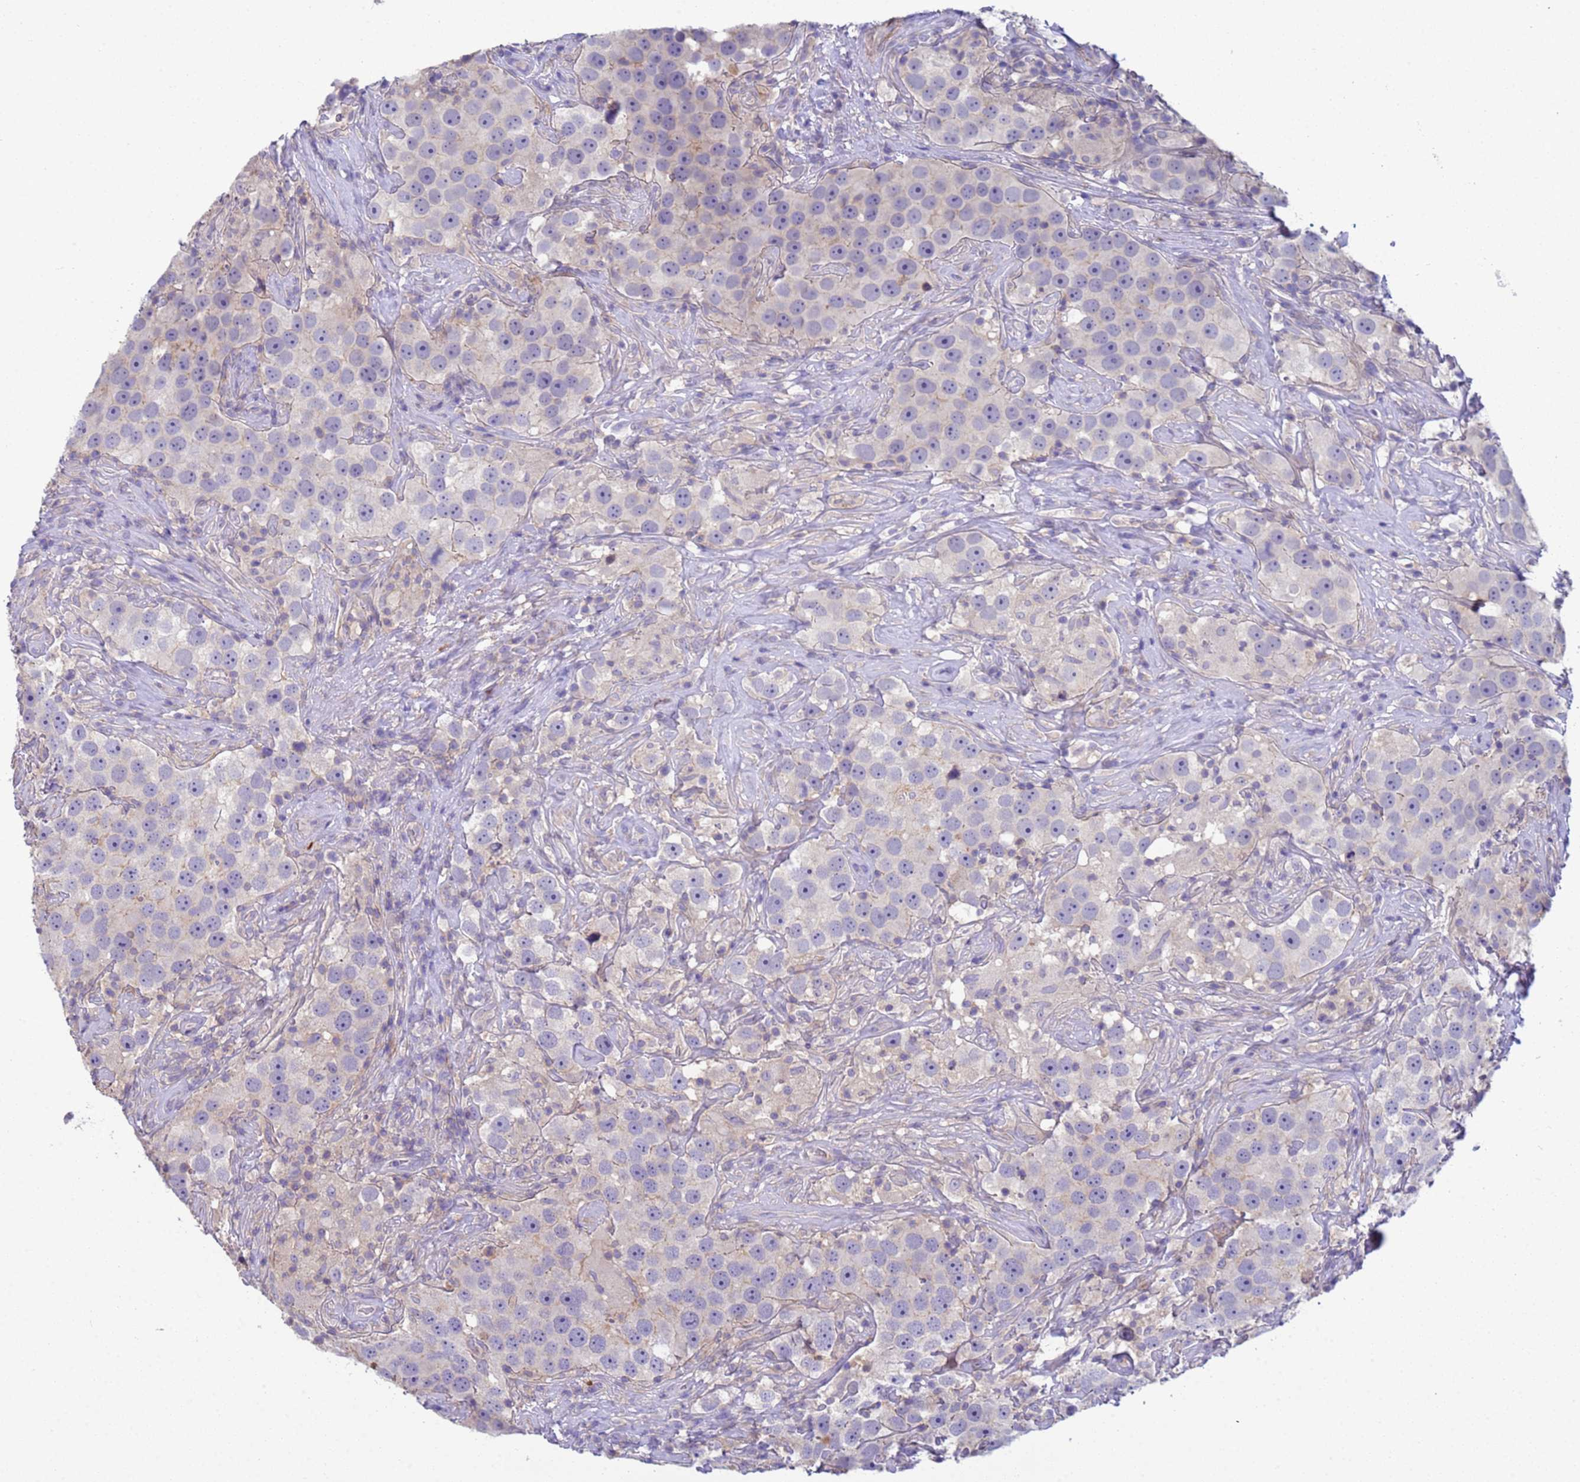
{"staining": {"intensity": "negative", "quantity": "none", "location": "none"}, "tissue": "testis cancer", "cell_type": "Tumor cells", "image_type": "cancer", "snomed": [{"axis": "morphology", "description": "Seminoma, NOS"}, {"axis": "topography", "description": "Testis"}], "caption": "Protein analysis of testis cancer reveals no significant expression in tumor cells.", "gene": "KLHL13", "patient": {"sex": "male", "age": 49}}